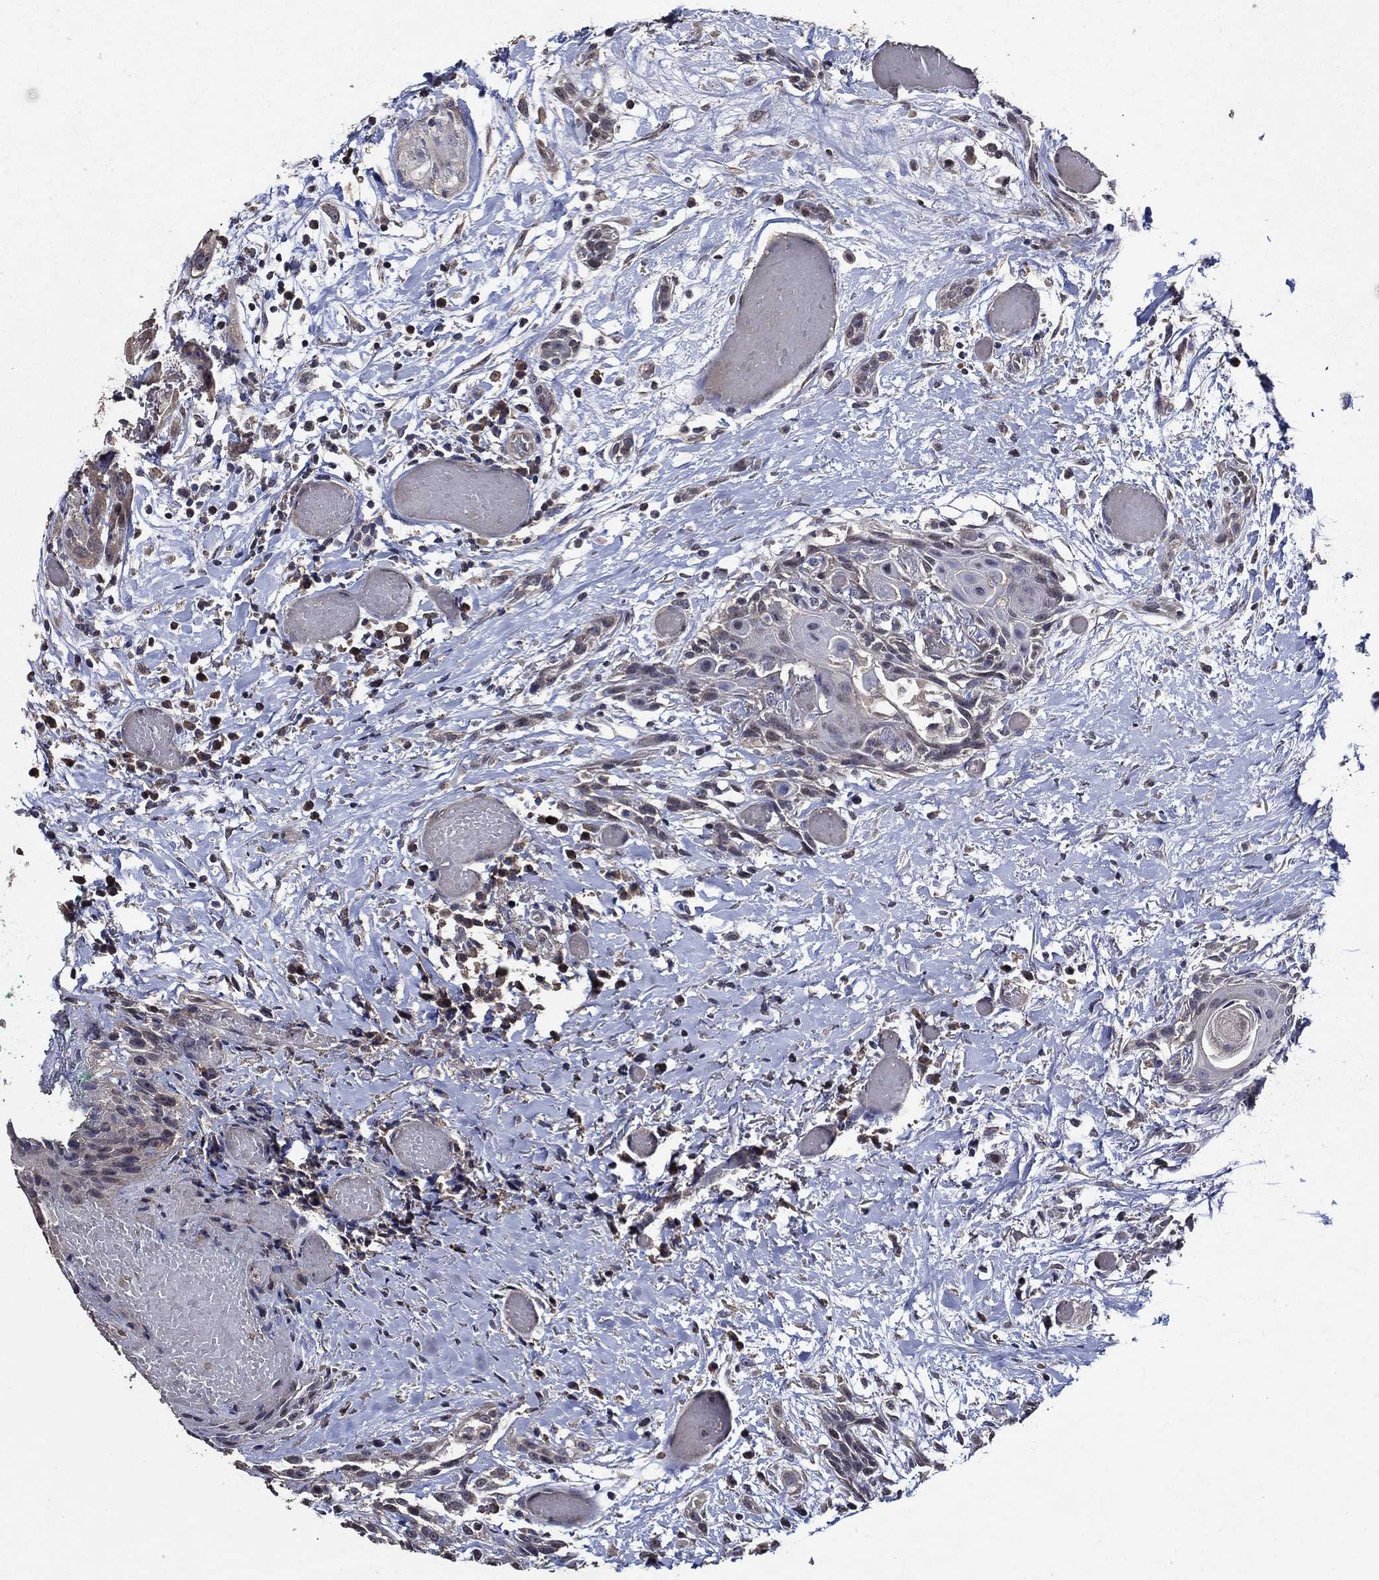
{"staining": {"intensity": "weak", "quantity": "25%-75%", "location": "cytoplasmic/membranous"}, "tissue": "head and neck cancer", "cell_type": "Tumor cells", "image_type": "cancer", "snomed": [{"axis": "morphology", "description": "Normal tissue, NOS"}, {"axis": "morphology", "description": "Squamous cell carcinoma, NOS"}, {"axis": "topography", "description": "Oral tissue"}, {"axis": "topography", "description": "Salivary gland"}, {"axis": "topography", "description": "Head-Neck"}], "caption": "Immunohistochemistry (IHC) image of neoplastic tissue: head and neck cancer stained using immunohistochemistry shows low levels of weak protein expression localized specifically in the cytoplasmic/membranous of tumor cells, appearing as a cytoplasmic/membranous brown color.", "gene": "HAP1", "patient": {"sex": "female", "age": 62}}